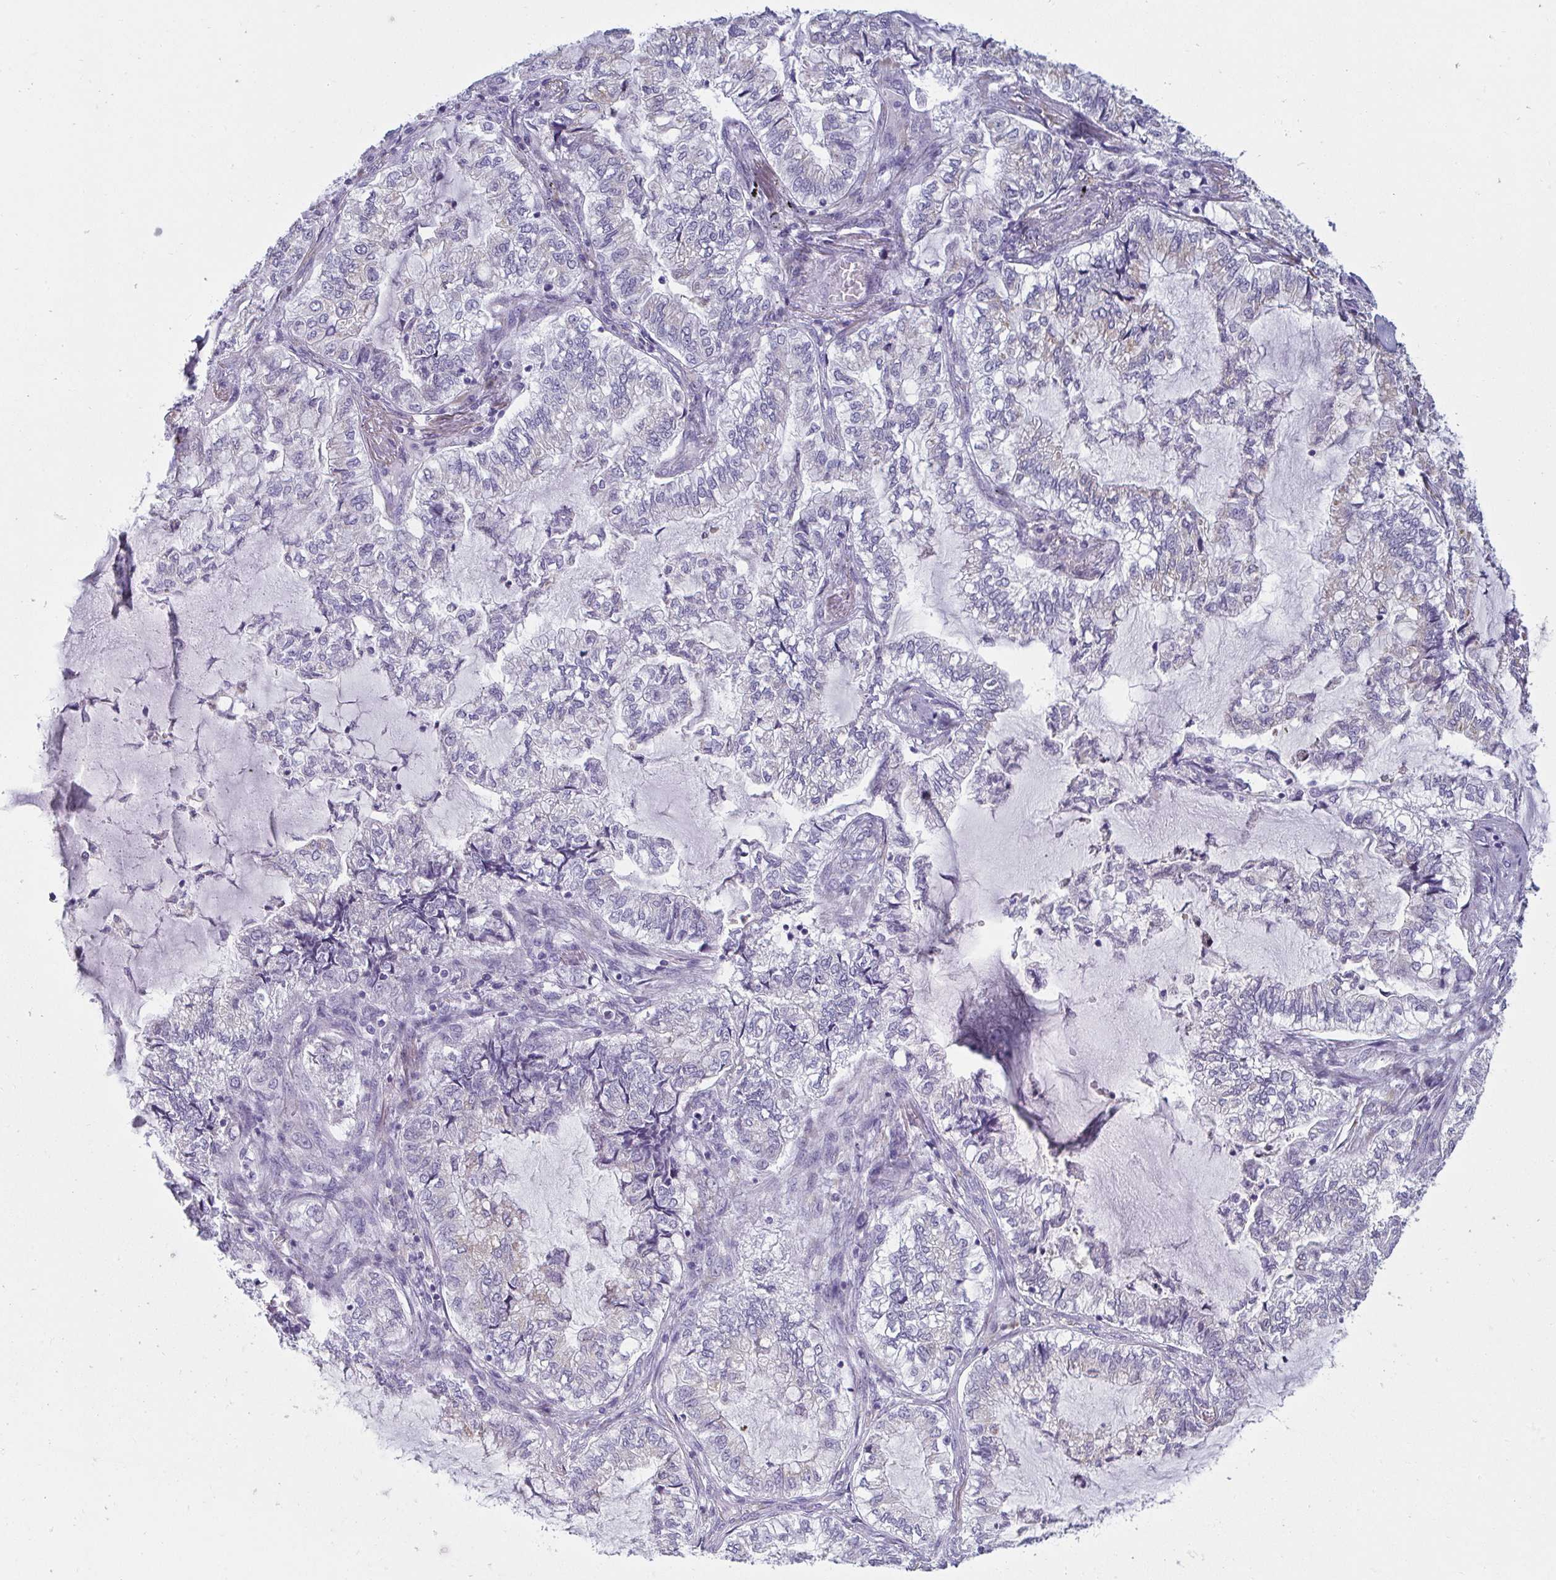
{"staining": {"intensity": "moderate", "quantity": "25%-75%", "location": "cytoplasmic/membranous"}, "tissue": "lung cancer", "cell_type": "Tumor cells", "image_type": "cancer", "snomed": [{"axis": "morphology", "description": "Adenocarcinoma, NOS"}, {"axis": "topography", "description": "Lymph node"}, {"axis": "topography", "description": "Lung"}], "caption": "Immunohistochemistry histopathology image of lung cancer stained for a protein (brown), which displays medium levels of moderate cytoplasmic/membranous staining in approximately 25%-75% of tumor cells.", "gene": "SHROOM1", "patient": {"sex": "male", "age": 66}}